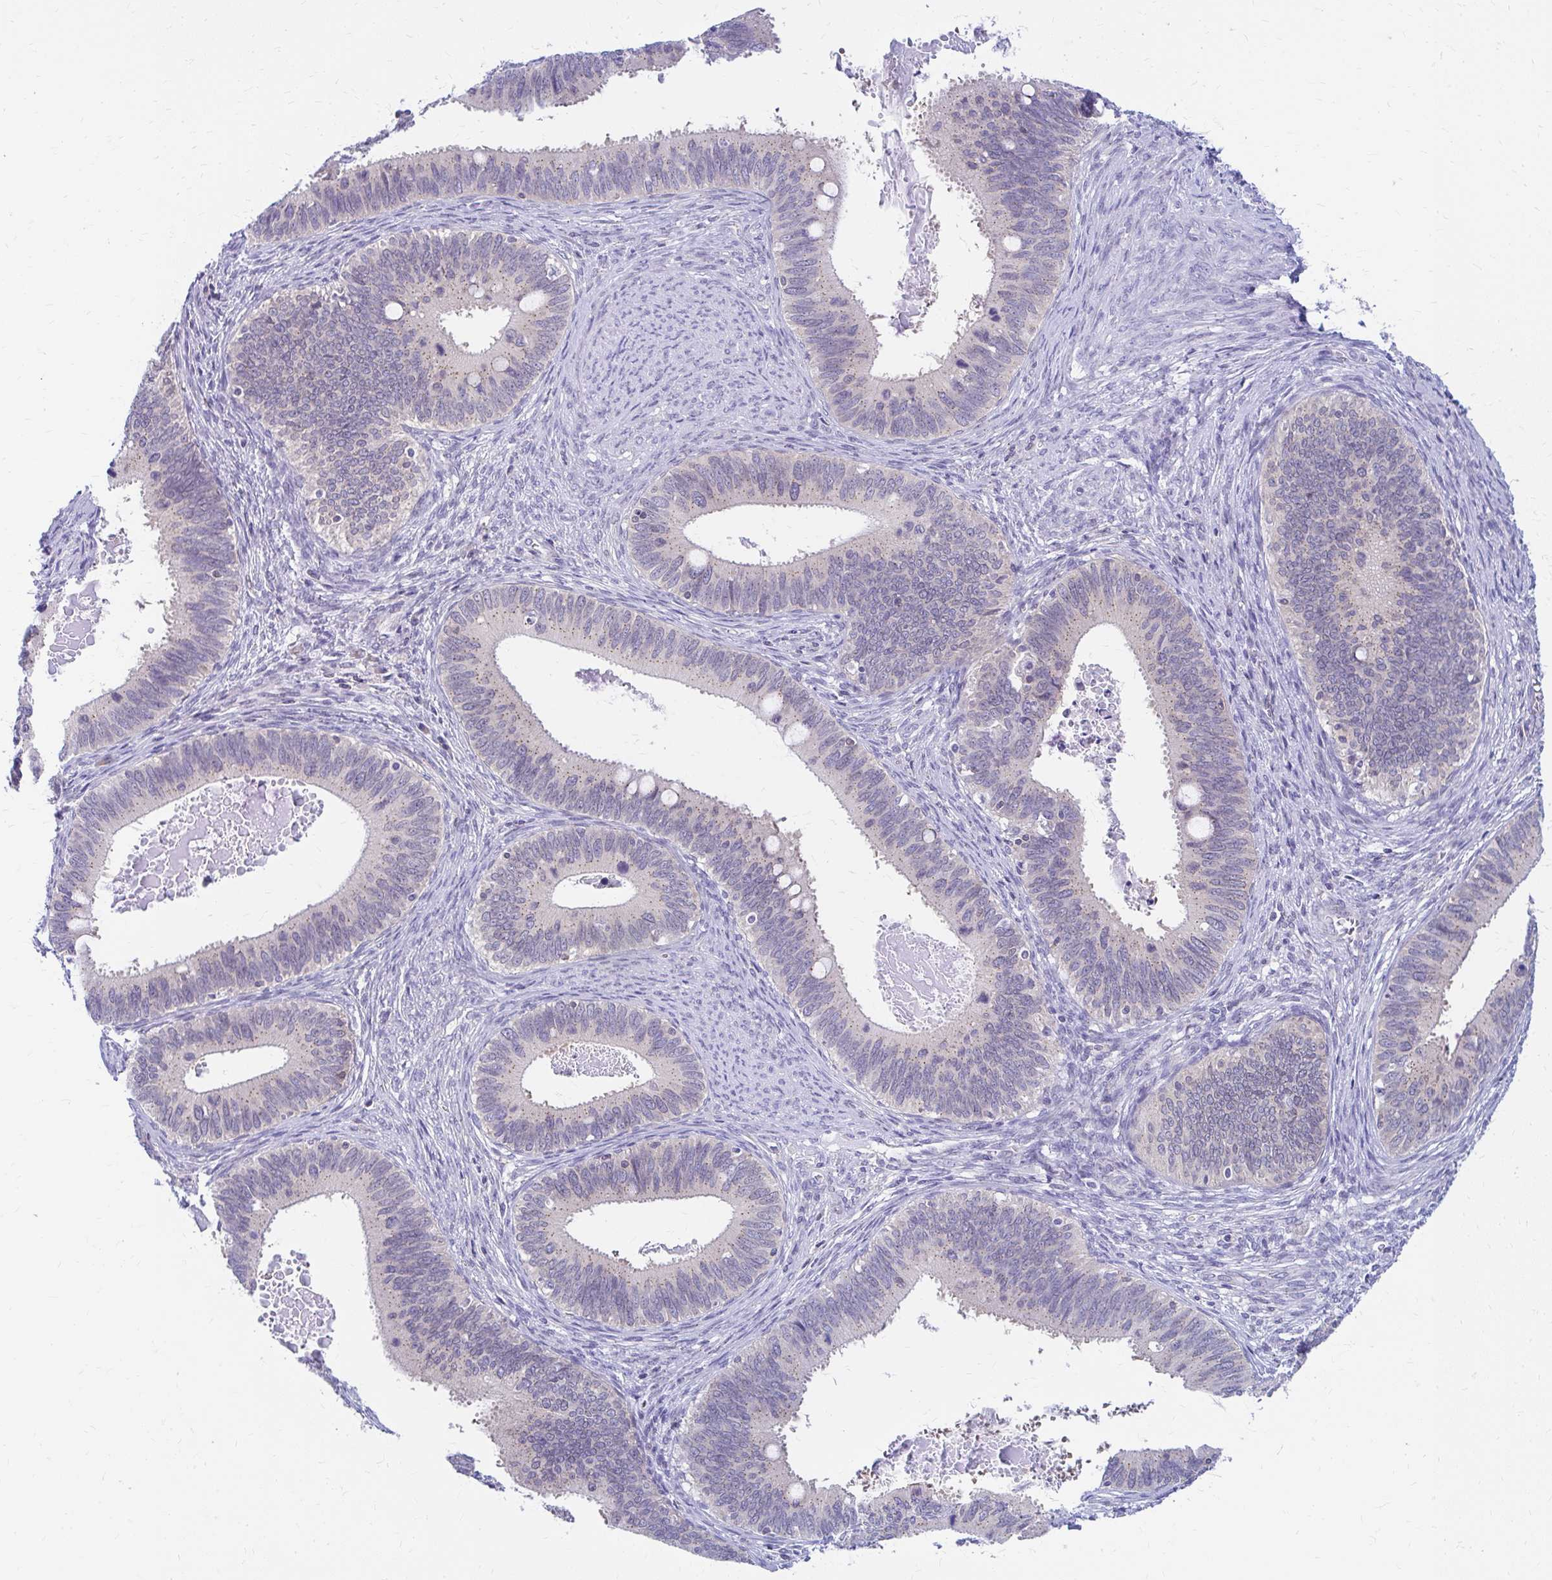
{"staining": {"intensity": "weak", "quantity": "25%-75%", "location": "cytoplasmic/membranous"}, "tissue": "cervical cancer", "cell_type": "Tumor cells", "image_type": "cancer", "snomed": [{"axis": "morphology", "description": "Adenocarcinoma, NOS"}, {"axis": "topography", "description": "Cervix"}], "caption": "Immunohistochemical staining of human cervical adenocarcinoma demonstrates low levels of weak cytoplasmic/membranous positivity in approximately 25%-75% of tumor cells.", "gene": "RADIL", "patient": {"sex": "female", "age": 42}}